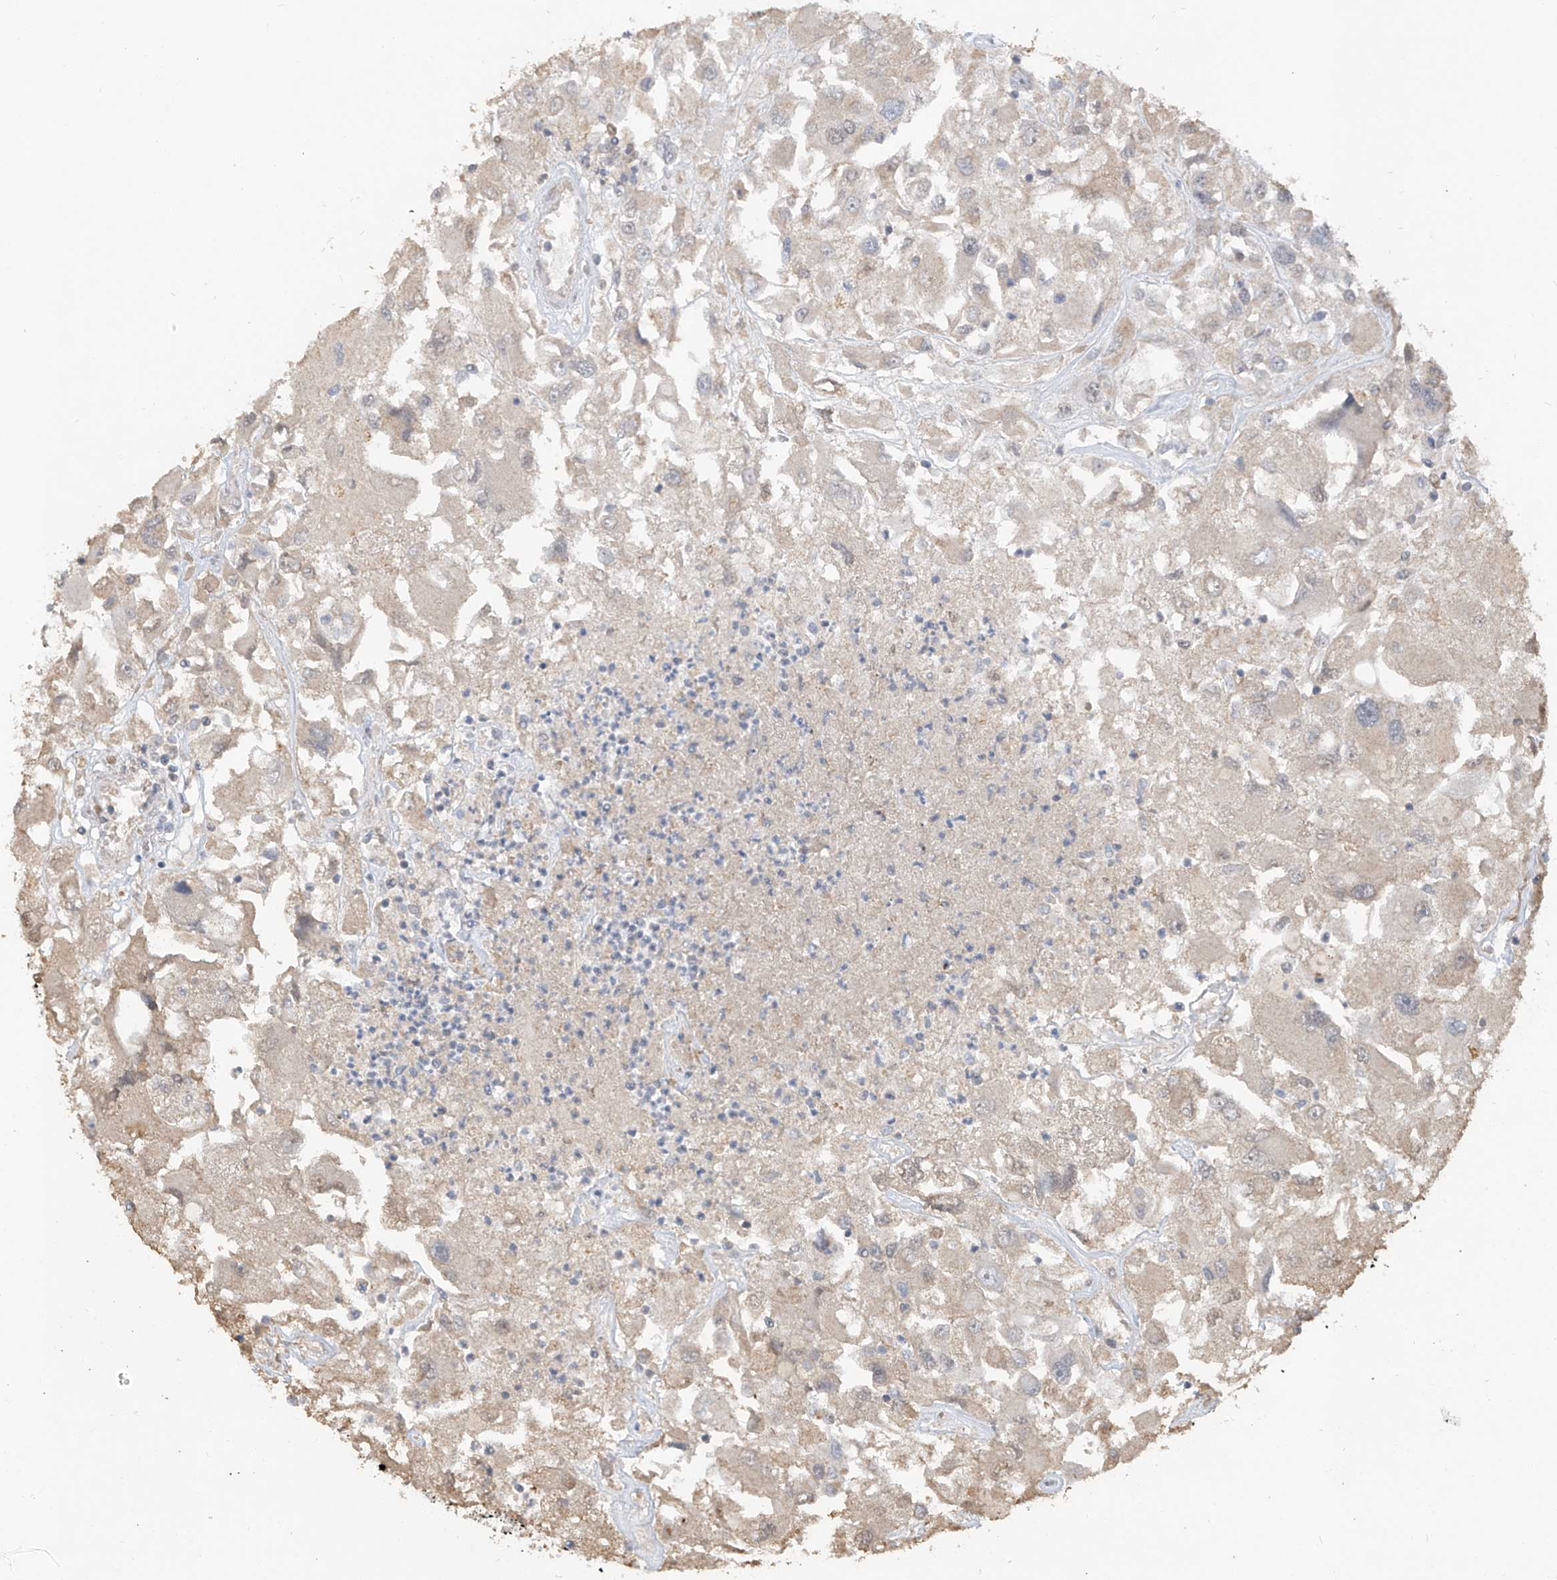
{"staining": {"intensity": "weak", "quantity": "<25%", "location": "cytoplasmic/membranous"}, "tissue": "renal cancer", "cell_type": "Tumor cells", "image_type": "cancer", "snomed": [{"axis": "morphology", "description": "Adenocarcinoma, NOS"}, {"axis": "topography", "description": "Kidney"}], "caption": "Tumor cells are negative for protein expression in human renal adenocarcinoma.", "gene": "HAS3", "patient": {"sex": "female", "age": 52}}